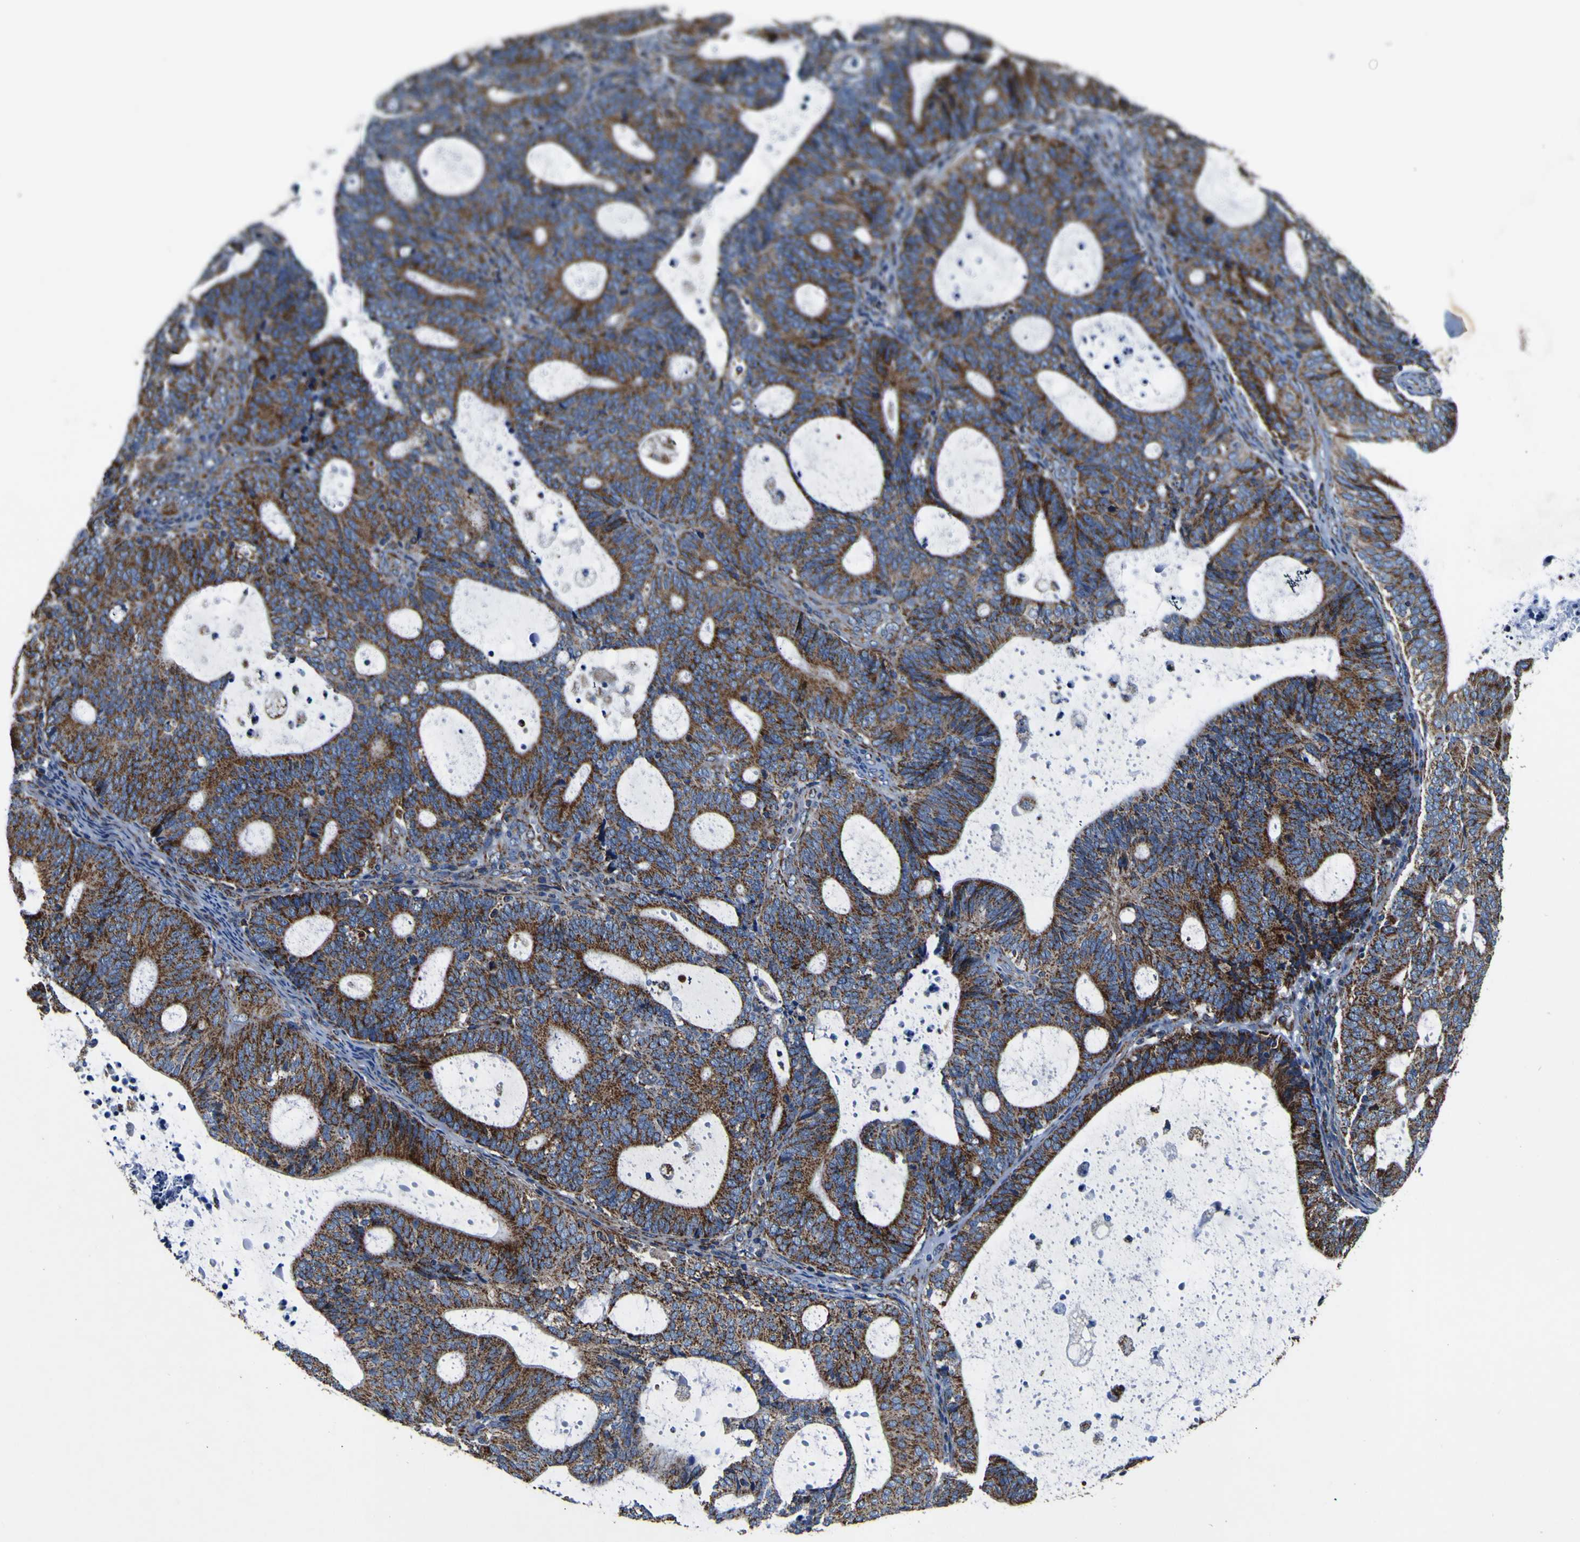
{"staining": {"intensity": "strong", "quantity": ">75%", "location": "cytoplasmic/membranous"}, "tissue": "endometrial cancer", "cell_type": "Tumor cells", "image_type": "cancer", "snomed": [{"axis": "morphology", "description": "Adenocarcinoma, NOS"}, {"axis": "topography", "description": "Uterus"}], "caption": "Brown immunohistochemical staining in endometrial adenocarcinoma demonstrates strong cytoplasmic/membranous expression in about >75% of tumor cells.", "gene": "PTRH2", "patient": {"sex": "female", "age": 83}}